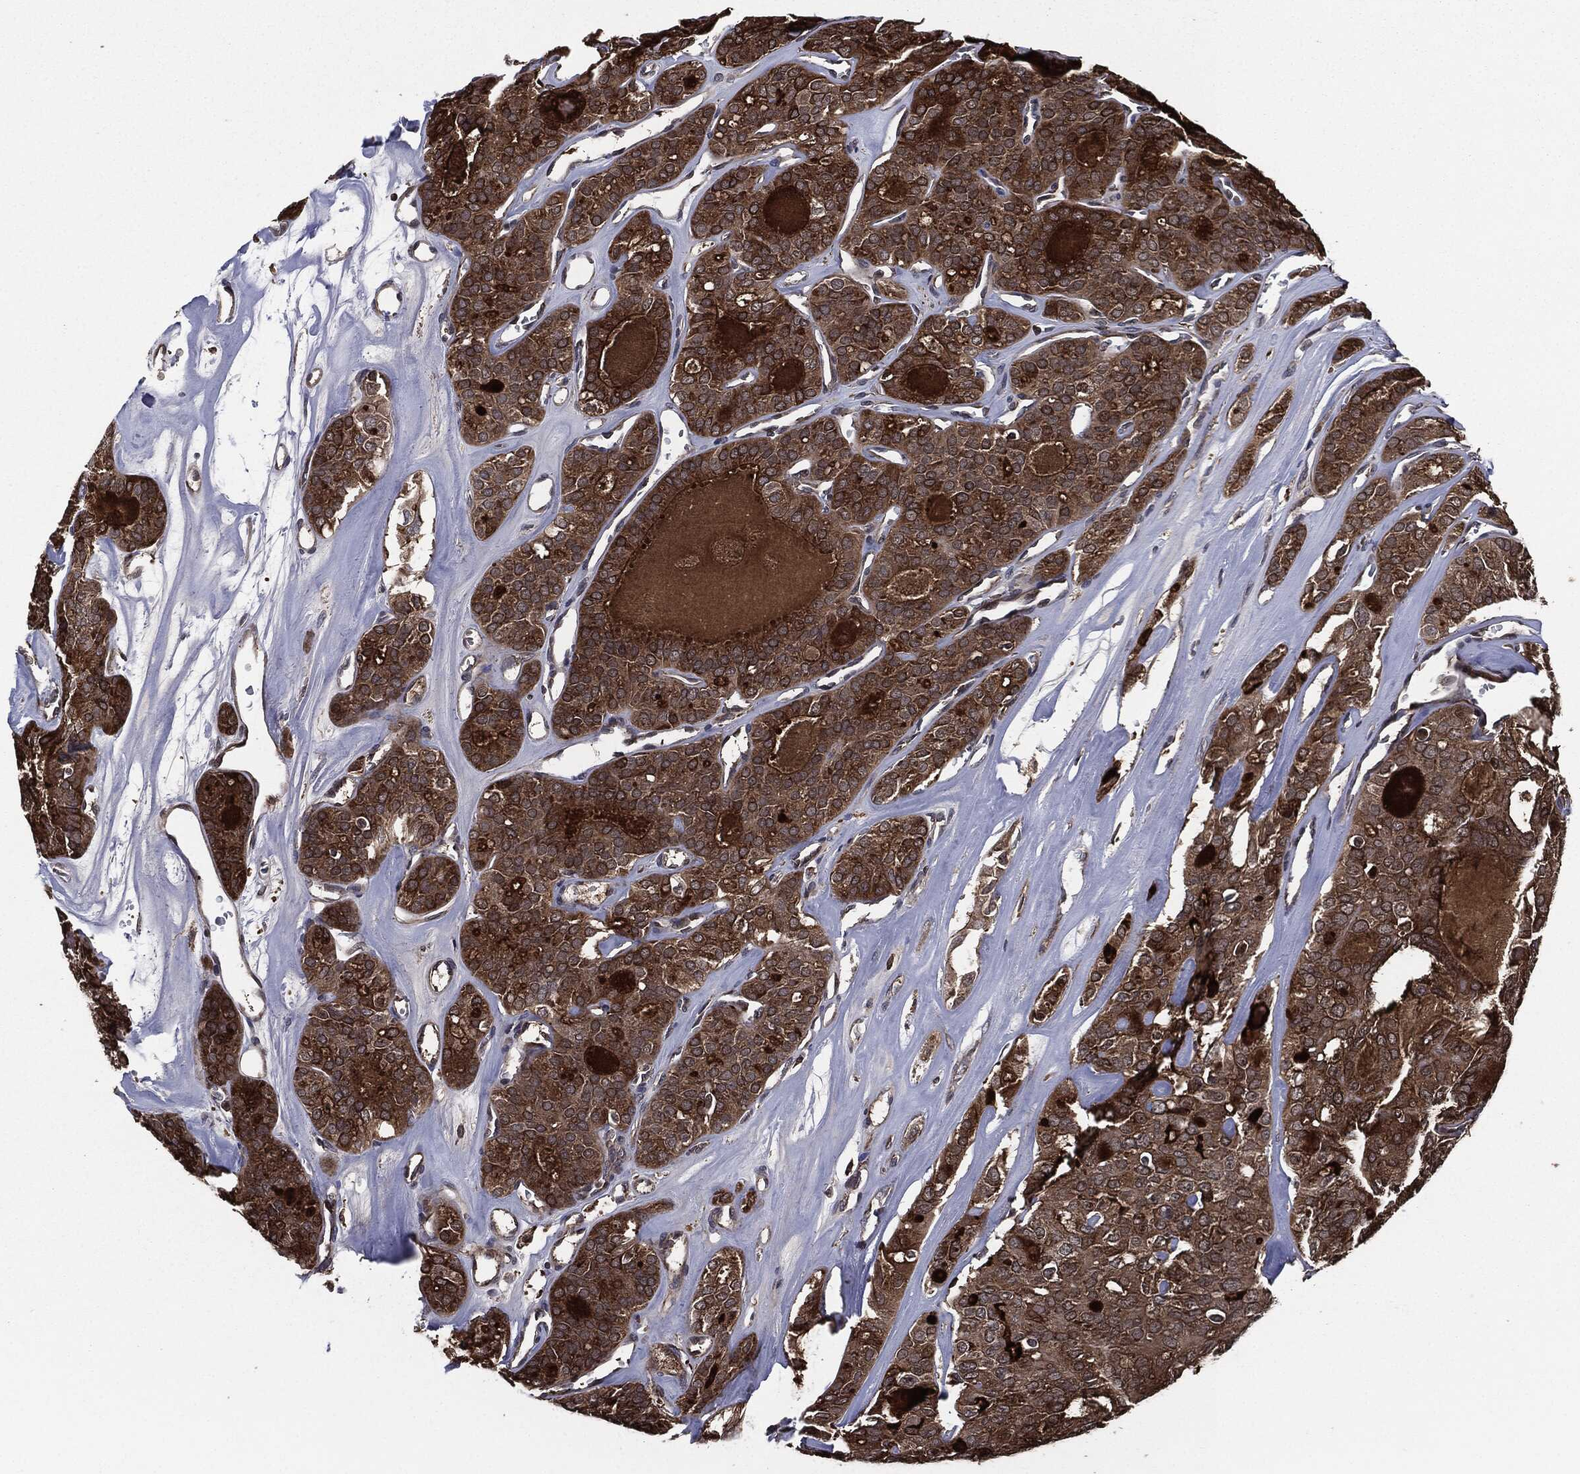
{"staining": {"intensity": "moderate", "quantity": ">75%", "location": "cytoplasmic/membranous"}, "tissue": "thyroid cancer", "cell_type": "Tumor cells", "image_type": "cancer", "snomed": [{"axis": "morphology", "description": "Follicular adenoma carcinoma, NOS"}, {"axis": "topography", "description": "Thyroid gland"}], "caption": "Approximately >75% of tumor cells in thyroid cancer (follicular adenoma carcinoma) display moderate cytoplasmic/membranous protein expression as visualized by brown immunohistochemical staining.", "gene": "UBR1", "patient": {"sex": "male", "age": 75}}